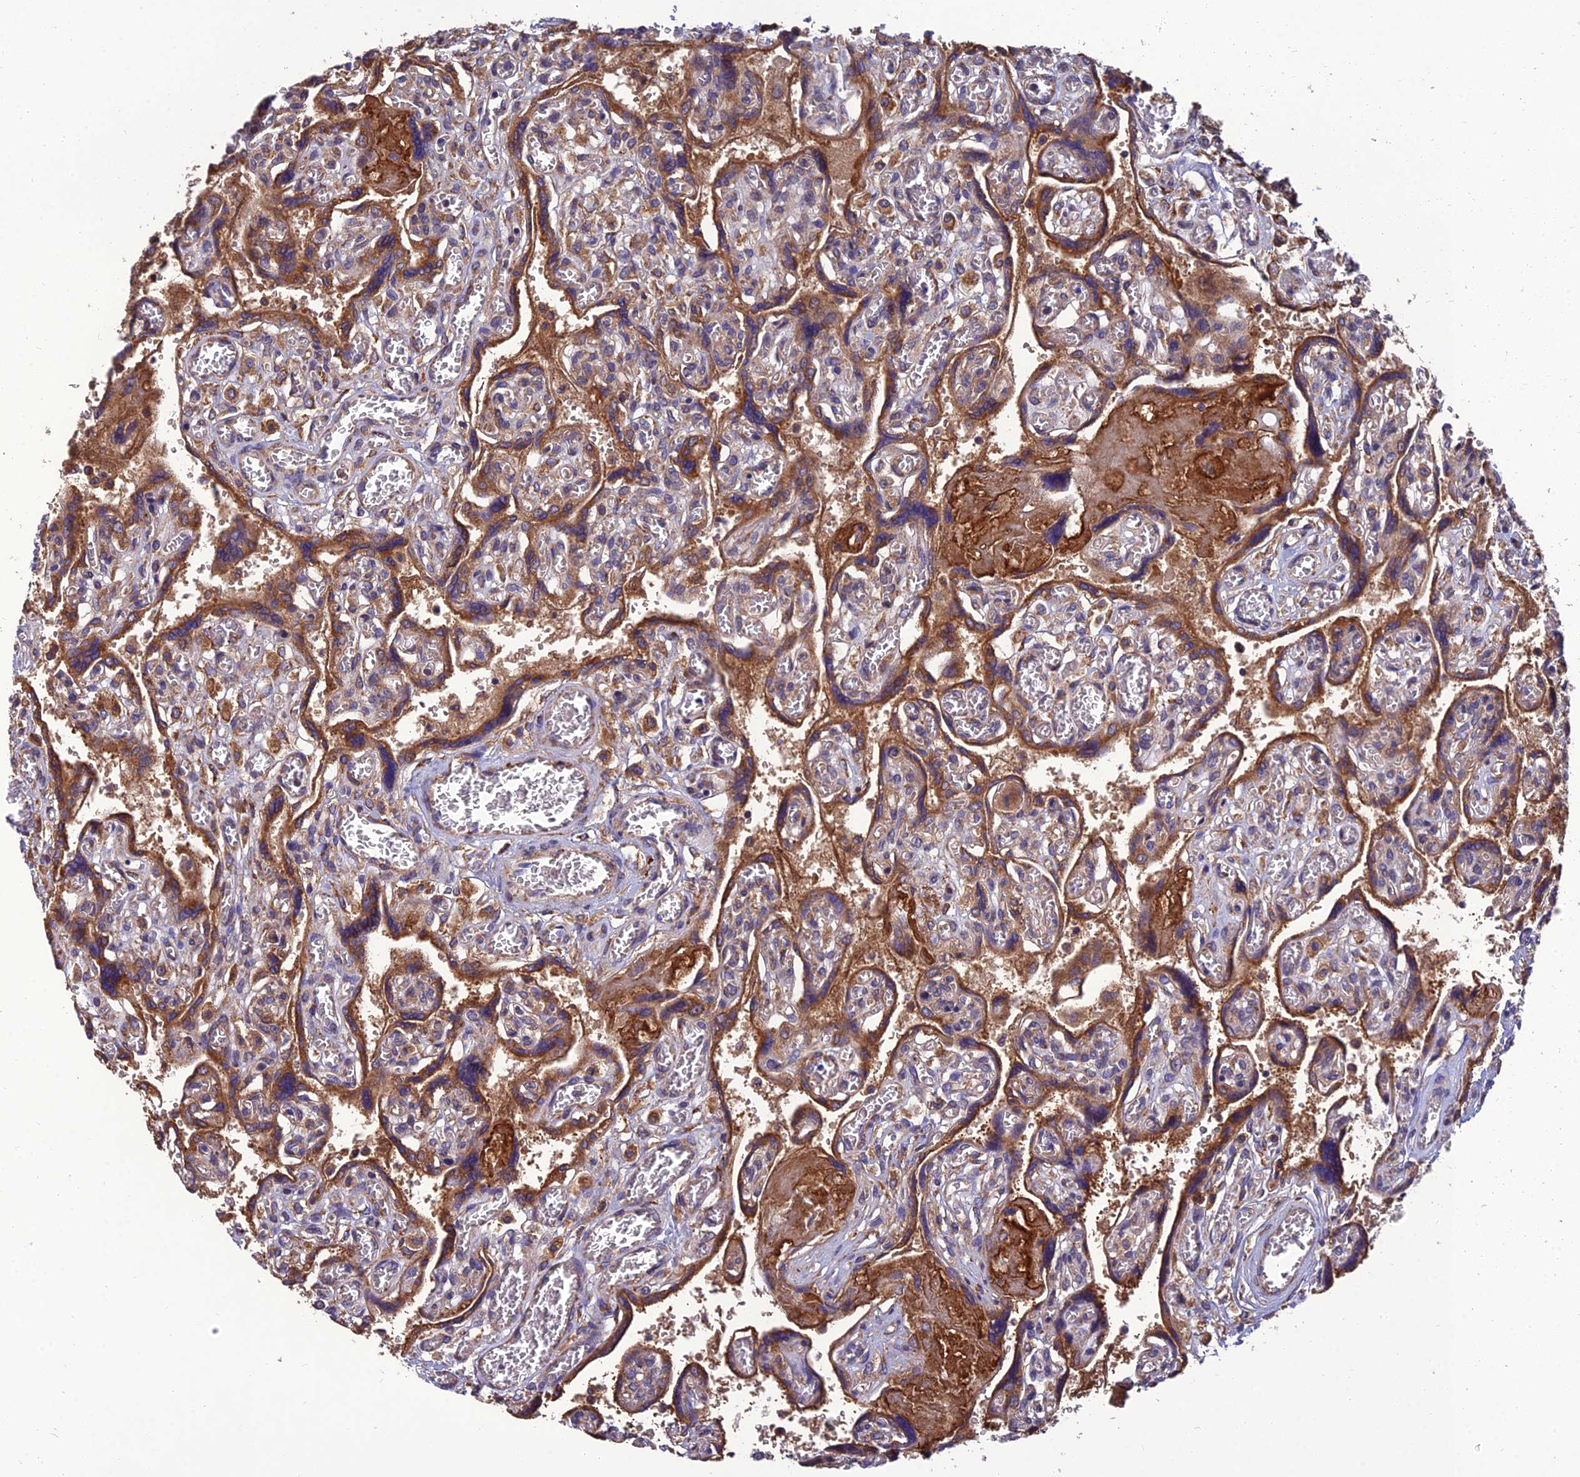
{"staining": {"intensity": "strong", "quantity": ">75%", "location": "cytoplasmic/membranous"}, "tissue": "placenta", "cell_type": "Decidual cells", "image_type": "normal", "snomed": [{"axis": "morphology", "description": "Normal tissue, NOS"}, {"axis": "topography", "description": "Placenta"}], "caption": "Brown immunohistochemical staining in benign human placenta shows strong cytoplasmic/membranous expression in about >75% of decidual cells. Immunohistochemistry stains the protein of interest in brown and the nuclei are stained blue.", "gene": "UMAD1", "patient": {"sex": "female", "age": 39}}